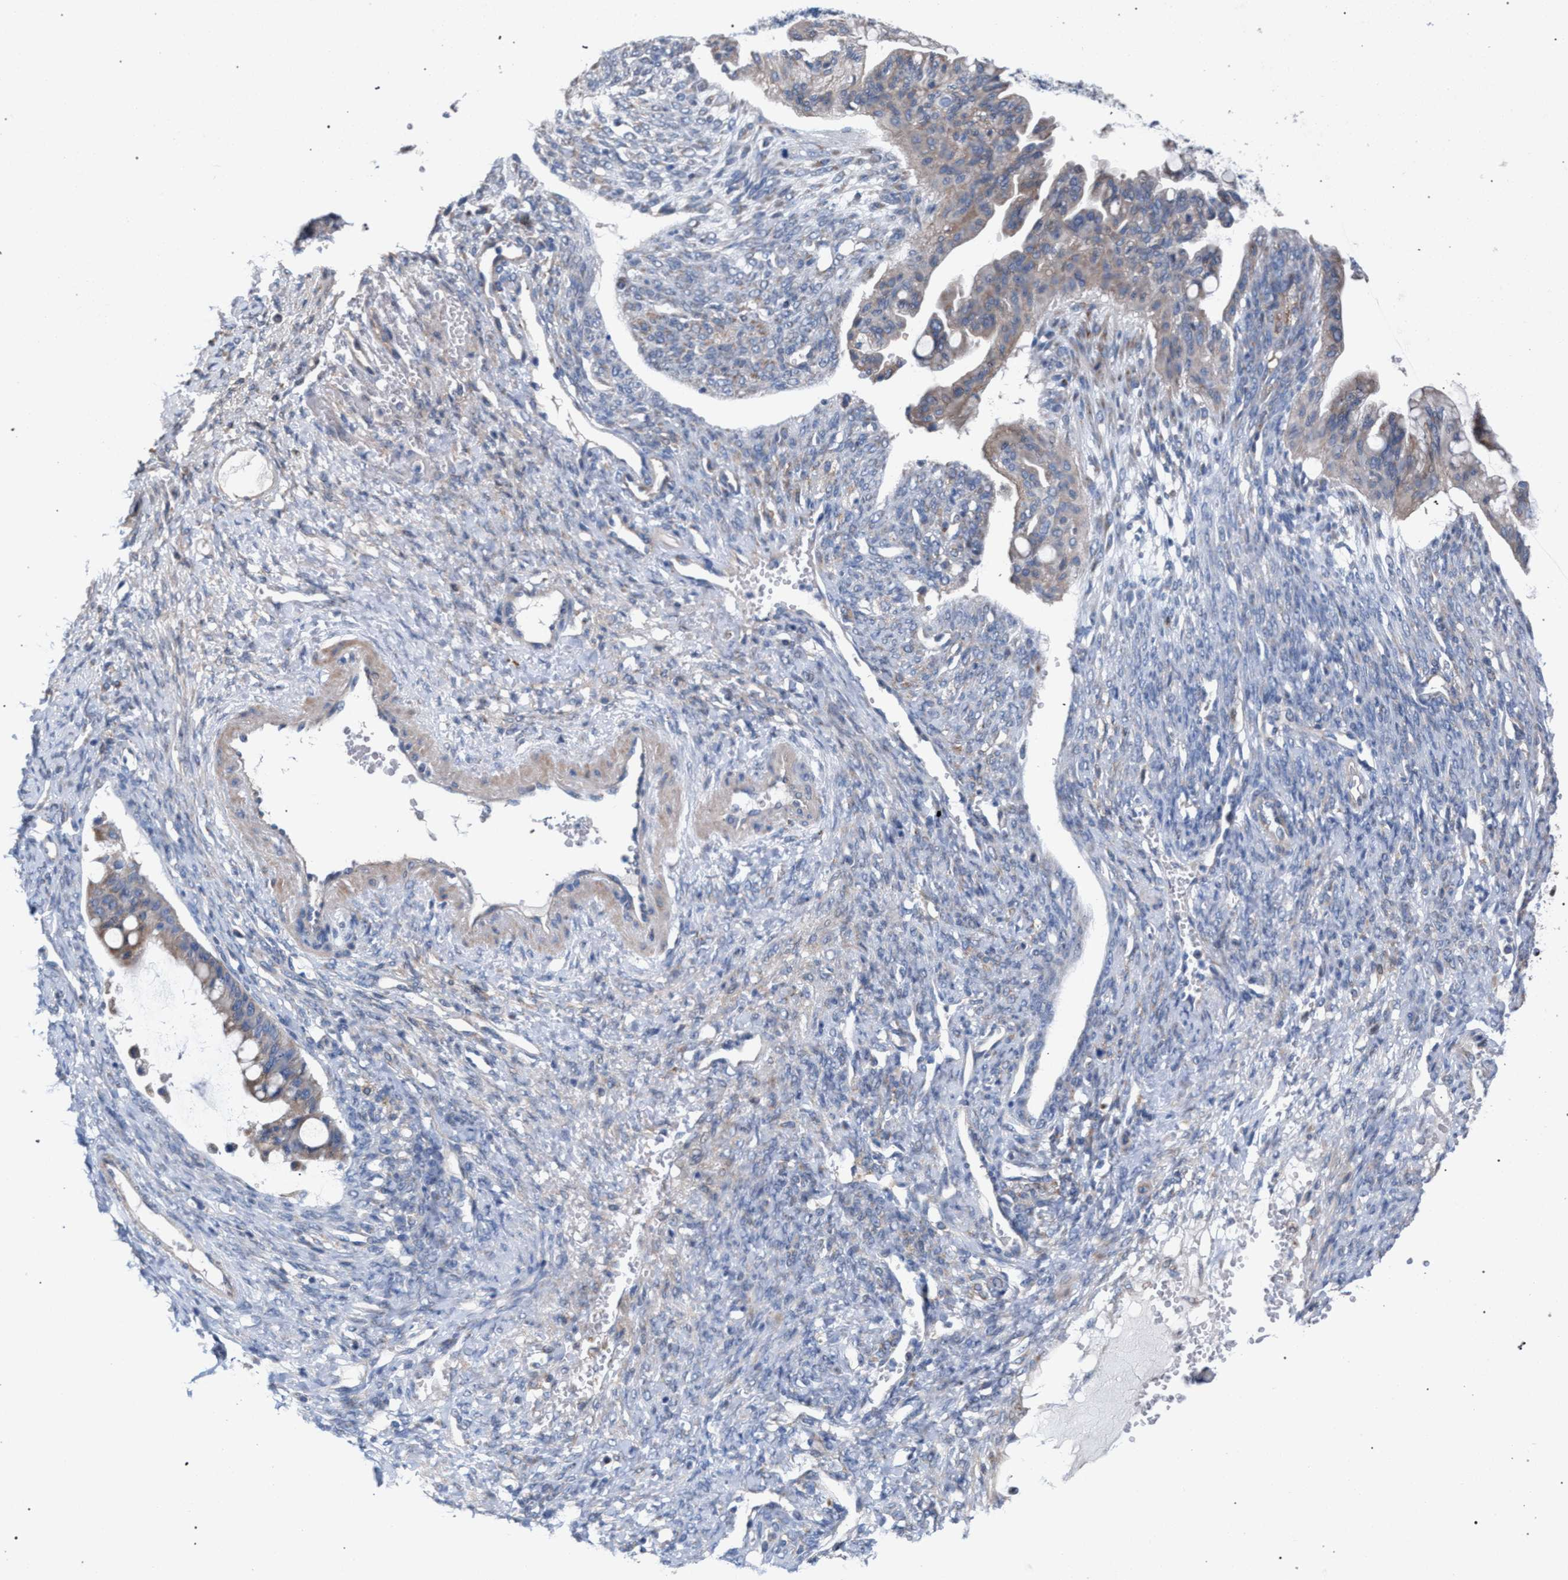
{"staining": {"intensity": "weak", "quantity": ">75%", "location": "cytoplasmic/membranous"}, "tissue": "ovarian cancer", "cell_type": "Tumor cells", "image_type": "cancer", "snomed": [{"axis": "morphology", "description": "Cystadenocarcinoma, mucinous, NOS"}, {"axis": "topography", "description": "Ovary"}], "caption": "This micrograph displays IHC staining of human mucinous cystadenocarcinoma (ovarian), with low weak cytoplasmic/membranous positivity in approximately >75% of tumor cells.", "gene": "RNF135", "patient": {"sex": "female", "age": 73}}